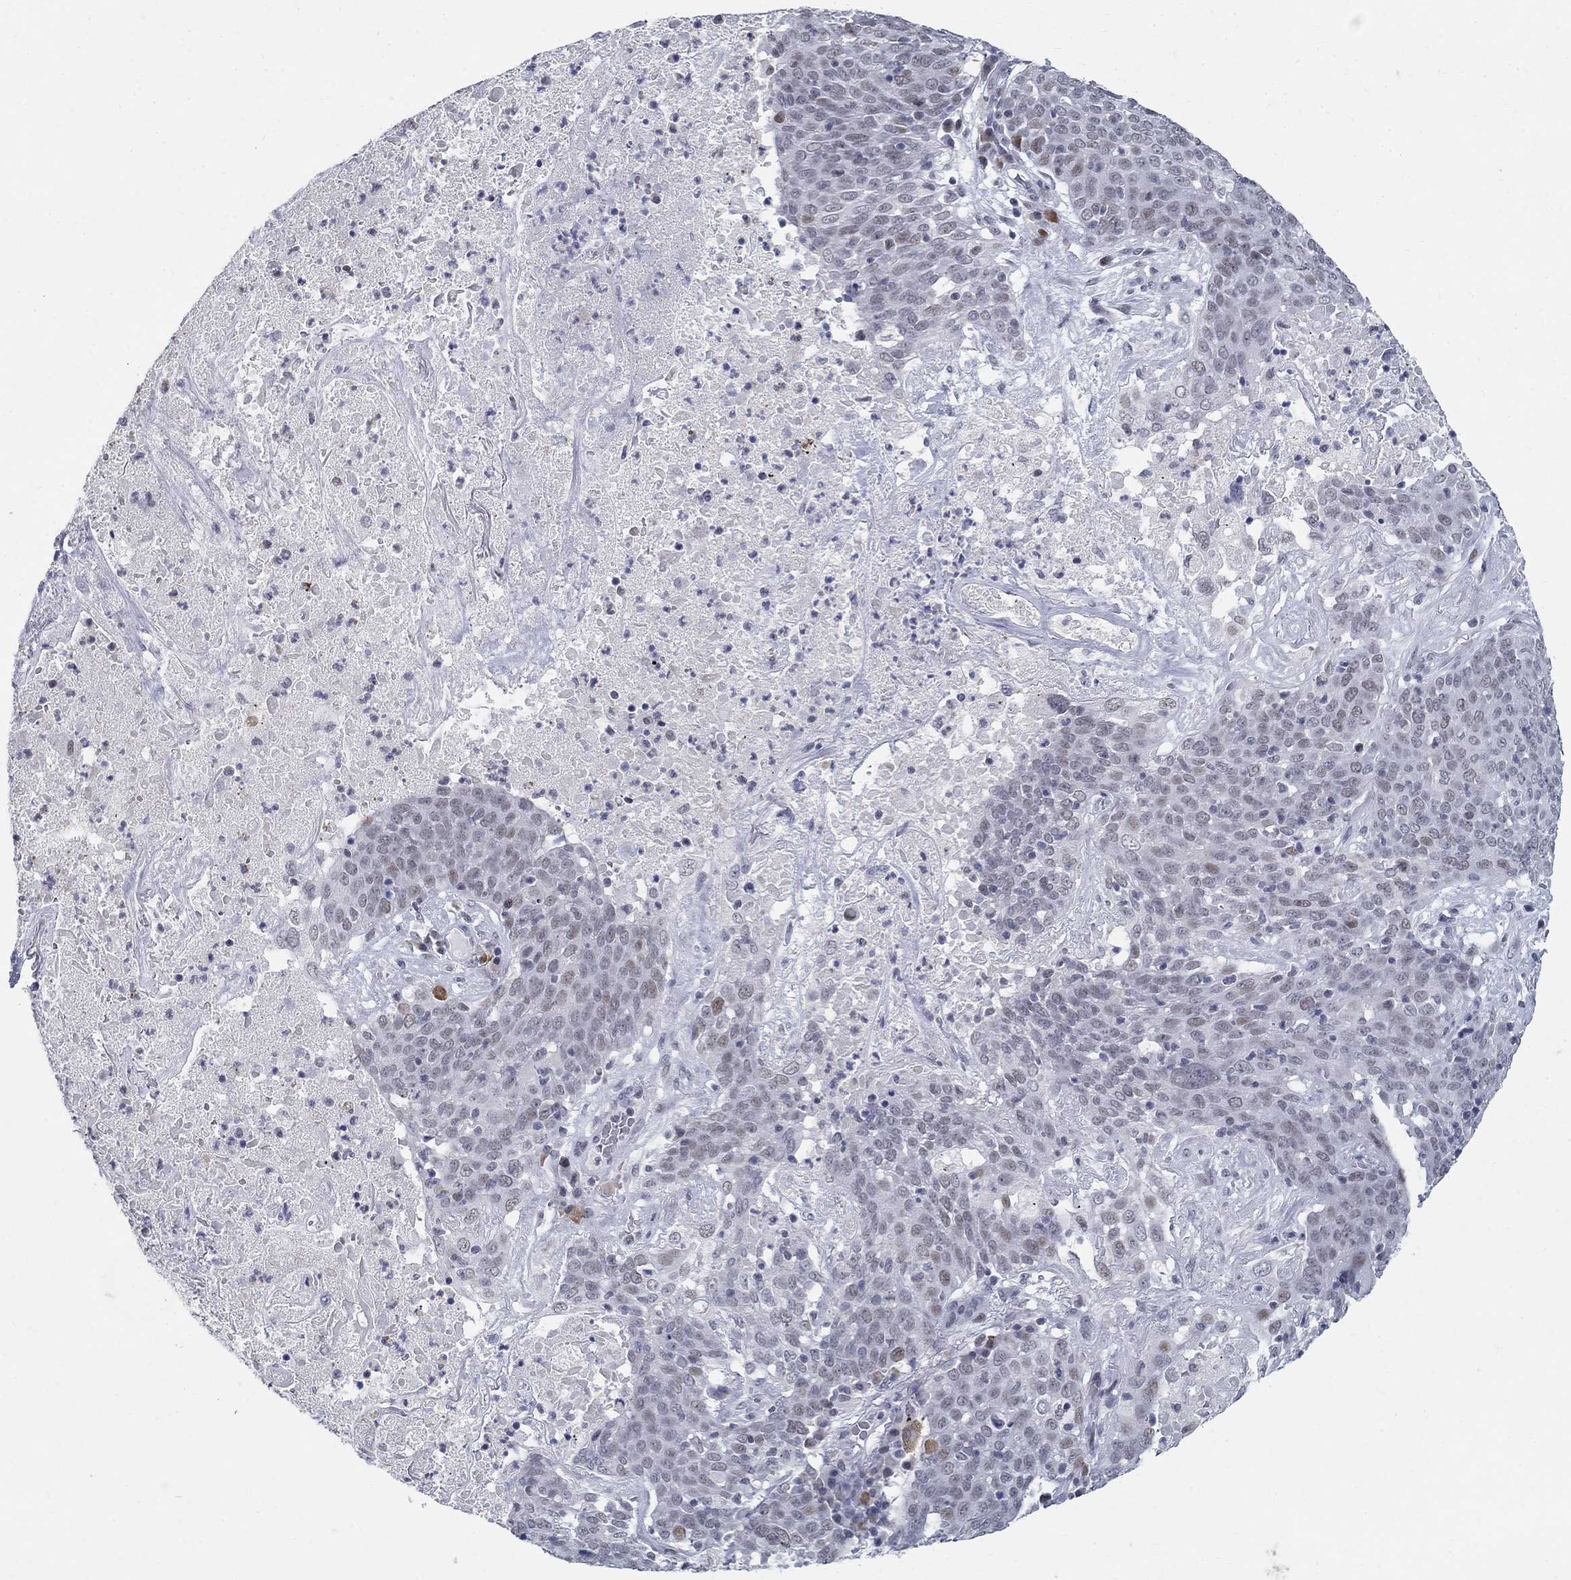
{"staining": {"intensity": "weak", "quantity": "<25%", "location": "nuclear"}, "tissue": "lung cancer", "cell_type": "Tumor cells", "image_type": "cancer", "snomed": [{"axis": "morphology", "description": "Squamous cell carcinoma, NOS"}, {"axis": "topography", "description": "Lung"}], "caption": "The immunohistochemistry (IHC) histopathology image has no significant expression in tumor cells of lung cancer (squamous cell carcinoma) tissue.", "gene": "BHLHE22", "patient": {"sex": "male", "age": 82}}